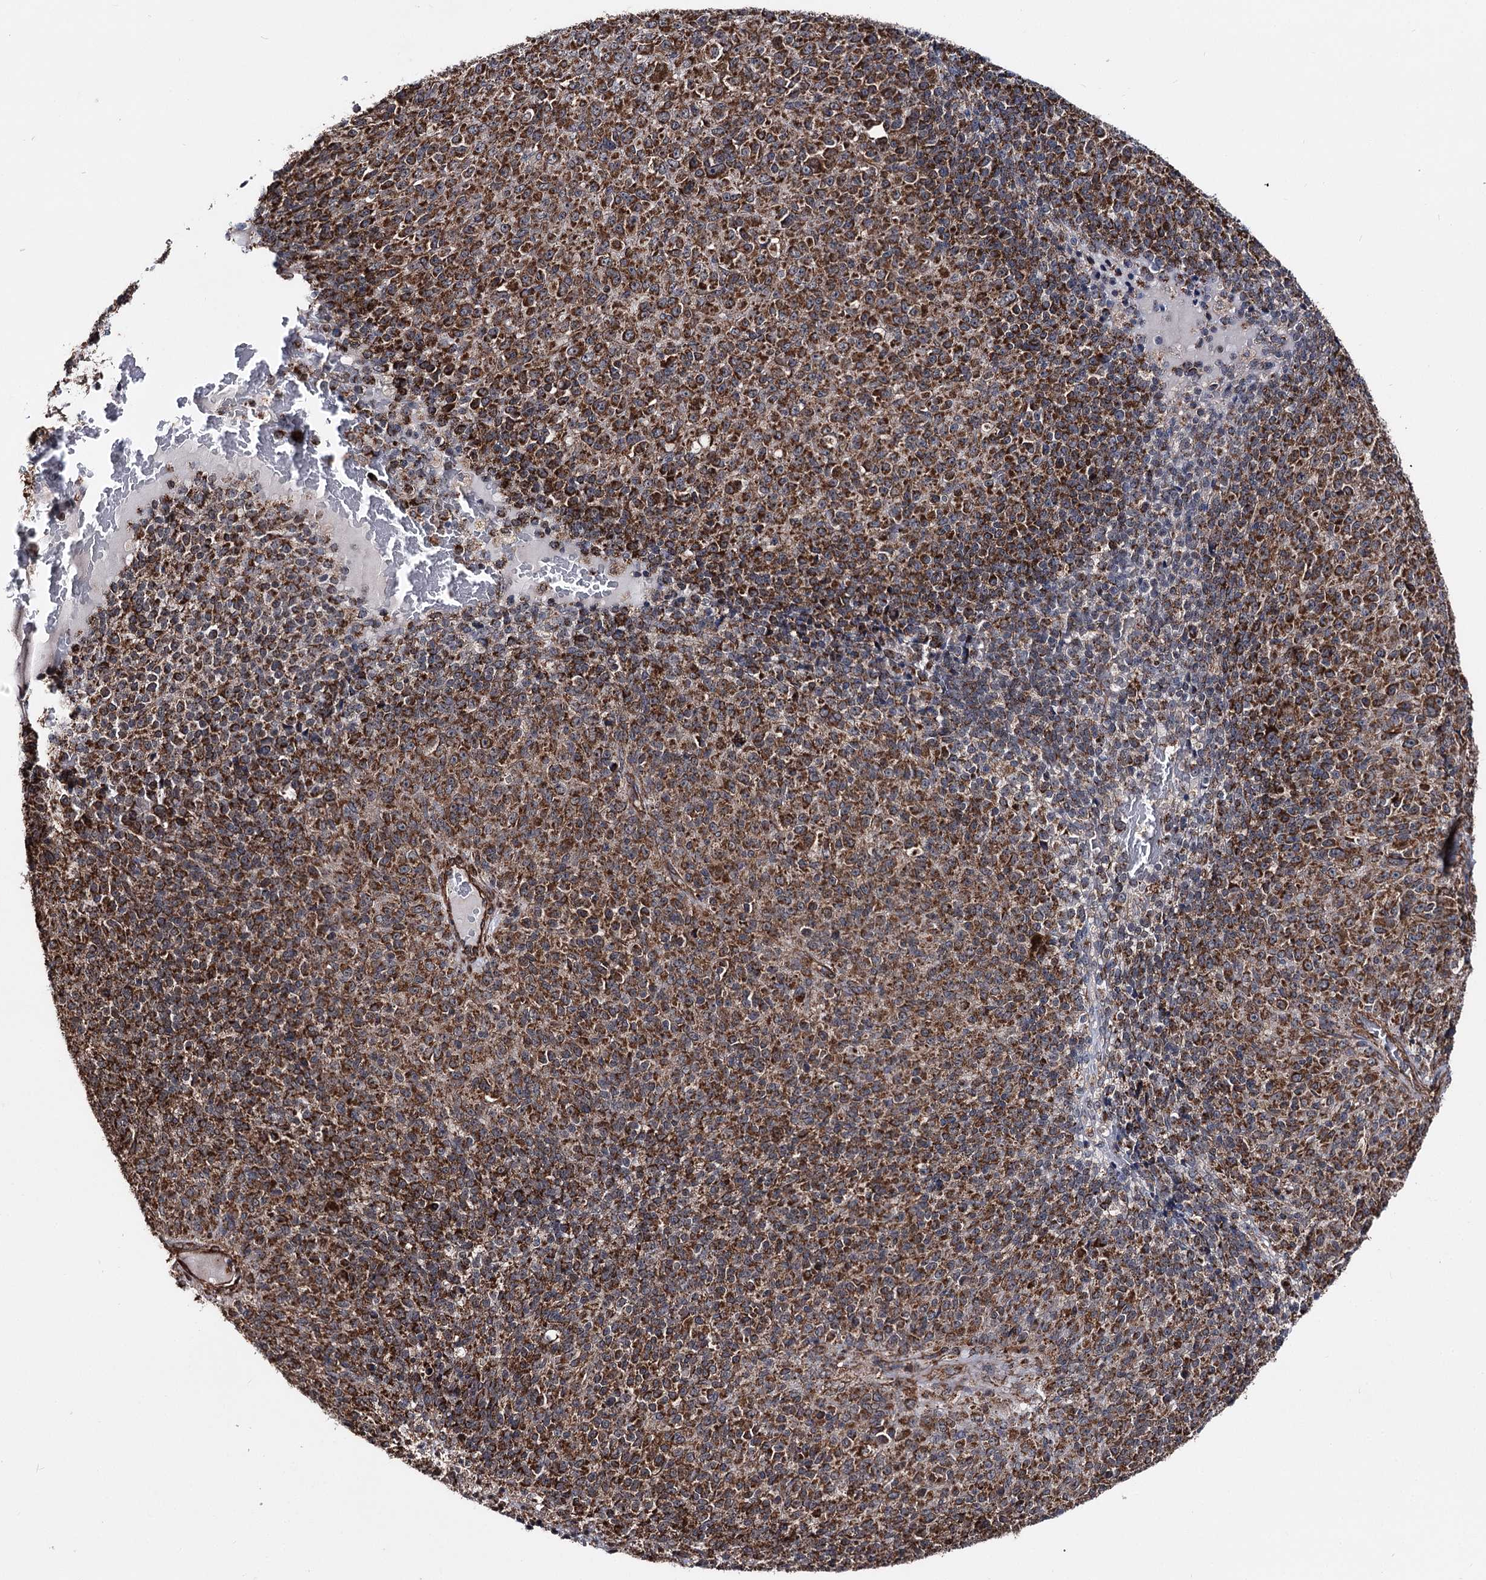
{"staining": {"intensity": "strong", "quantity": ">75%", "location": "cytoplasmic/membranous"}, "tissue": "melanoma", "cell_type": "Tumor cells", "image_type": "cancer", "snomed": [{"axis": "morphology", "description": "Malignant melanoma, Metastatic site"}, {"axis": "topography", "description": "Brain"}], "caption": "IHC of melanoma displays high levels of strong cytoplasmic/membranous positivity in approximately >75% of tumor cells. The staining was performed using DAB to visualize the protein expression in brown, while the nuclei were stained in blue with hematoxylin (Magnification: 20x).", "gene": "FGFR1OP2", "patient": {"sex": "female", "age": 56}}